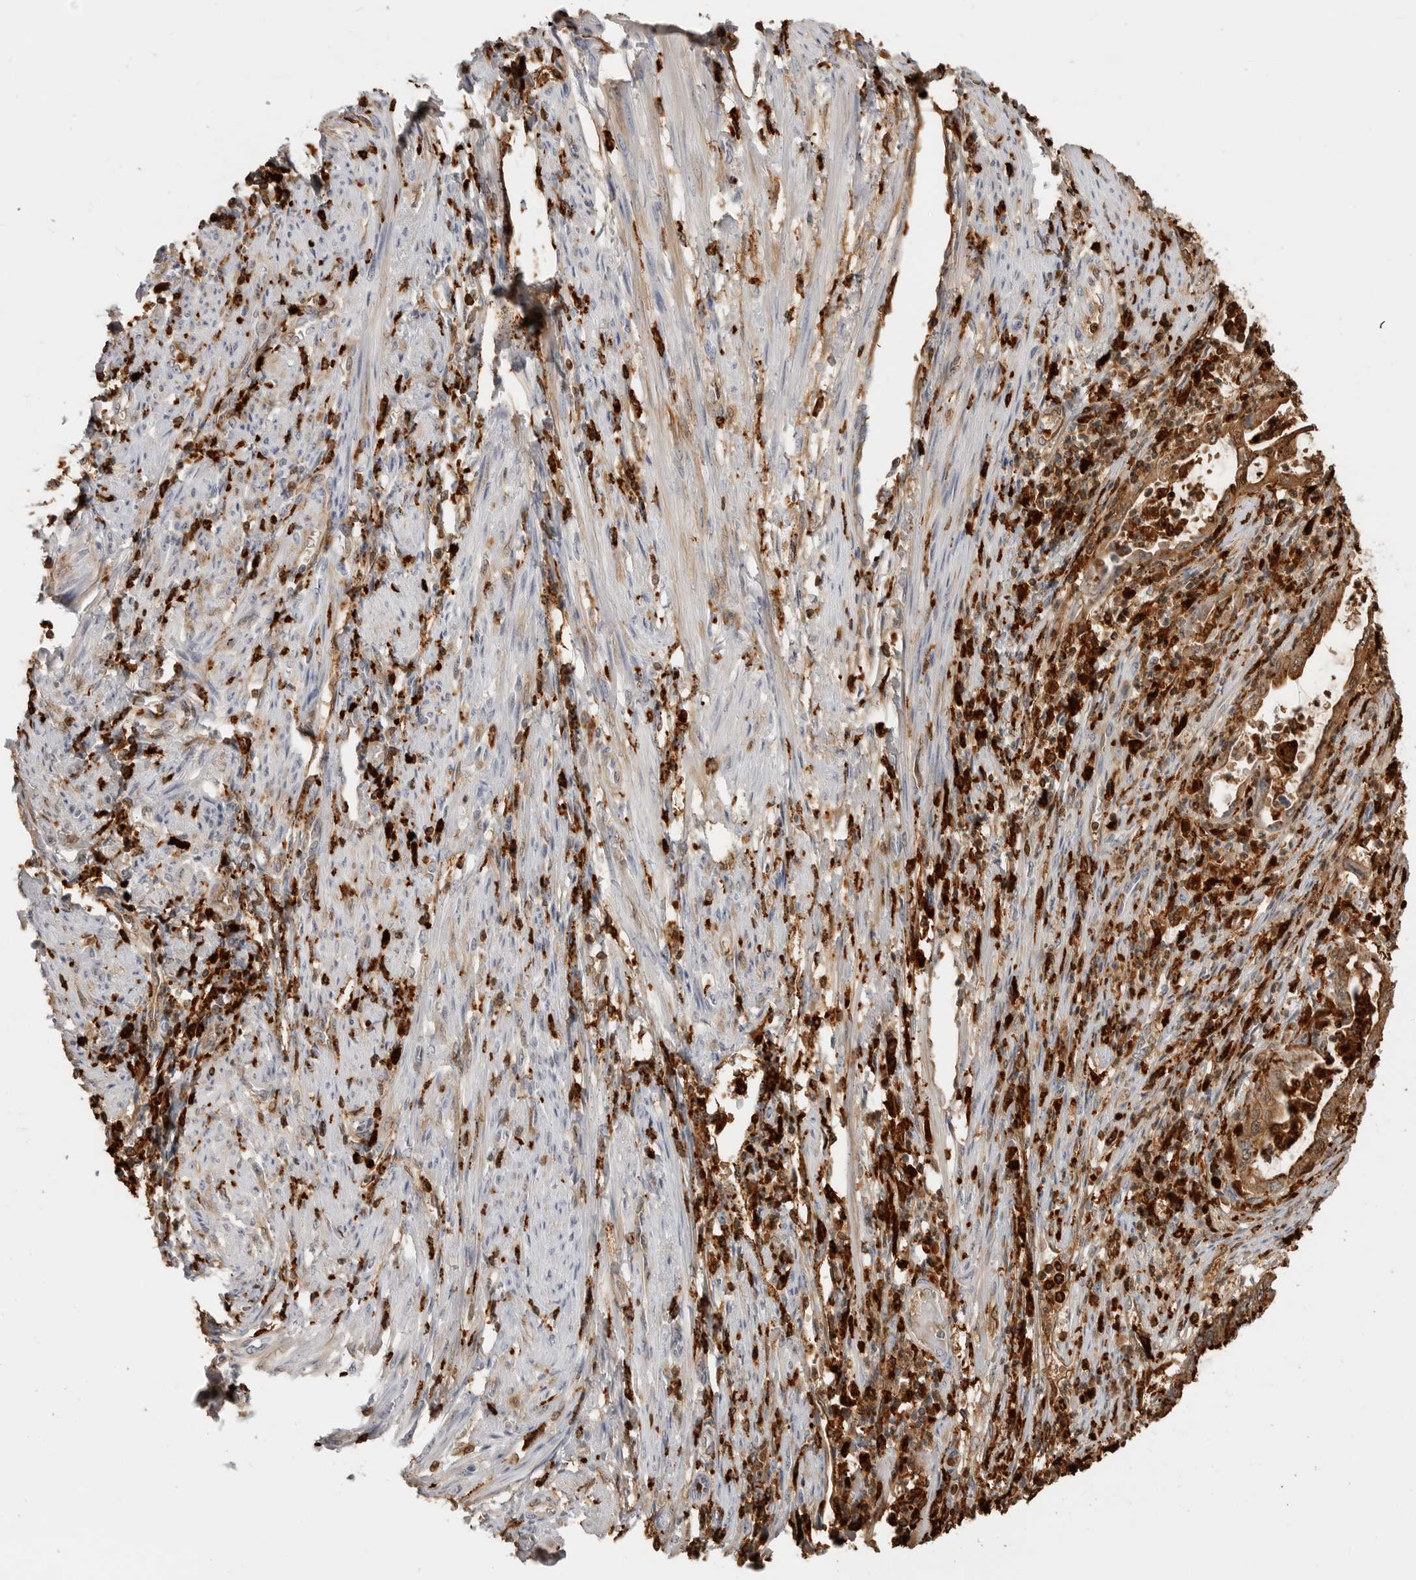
{"staining": {"intensity": "strong", "quantity": ">75%", "location": "cytoplasmic/membranous"}, "tissue": "endometrial cancer", "cell_type": "Tumor cells", "image_type": "cancer", "snomed": [{"axis": "morphology", "description": "Adenocarcinoma, NOS"}, {"axis": "topography", "description": "Endometrium"}], "caption": "Human adenocarcinoma (endometrial) stained for a protein (brown) reveals strong cytoplasmic/membranous positive positivity in approximately >75% of tumor cells.", "gene": "IFI30", "patient": {"sex": "female", "age": 51}}